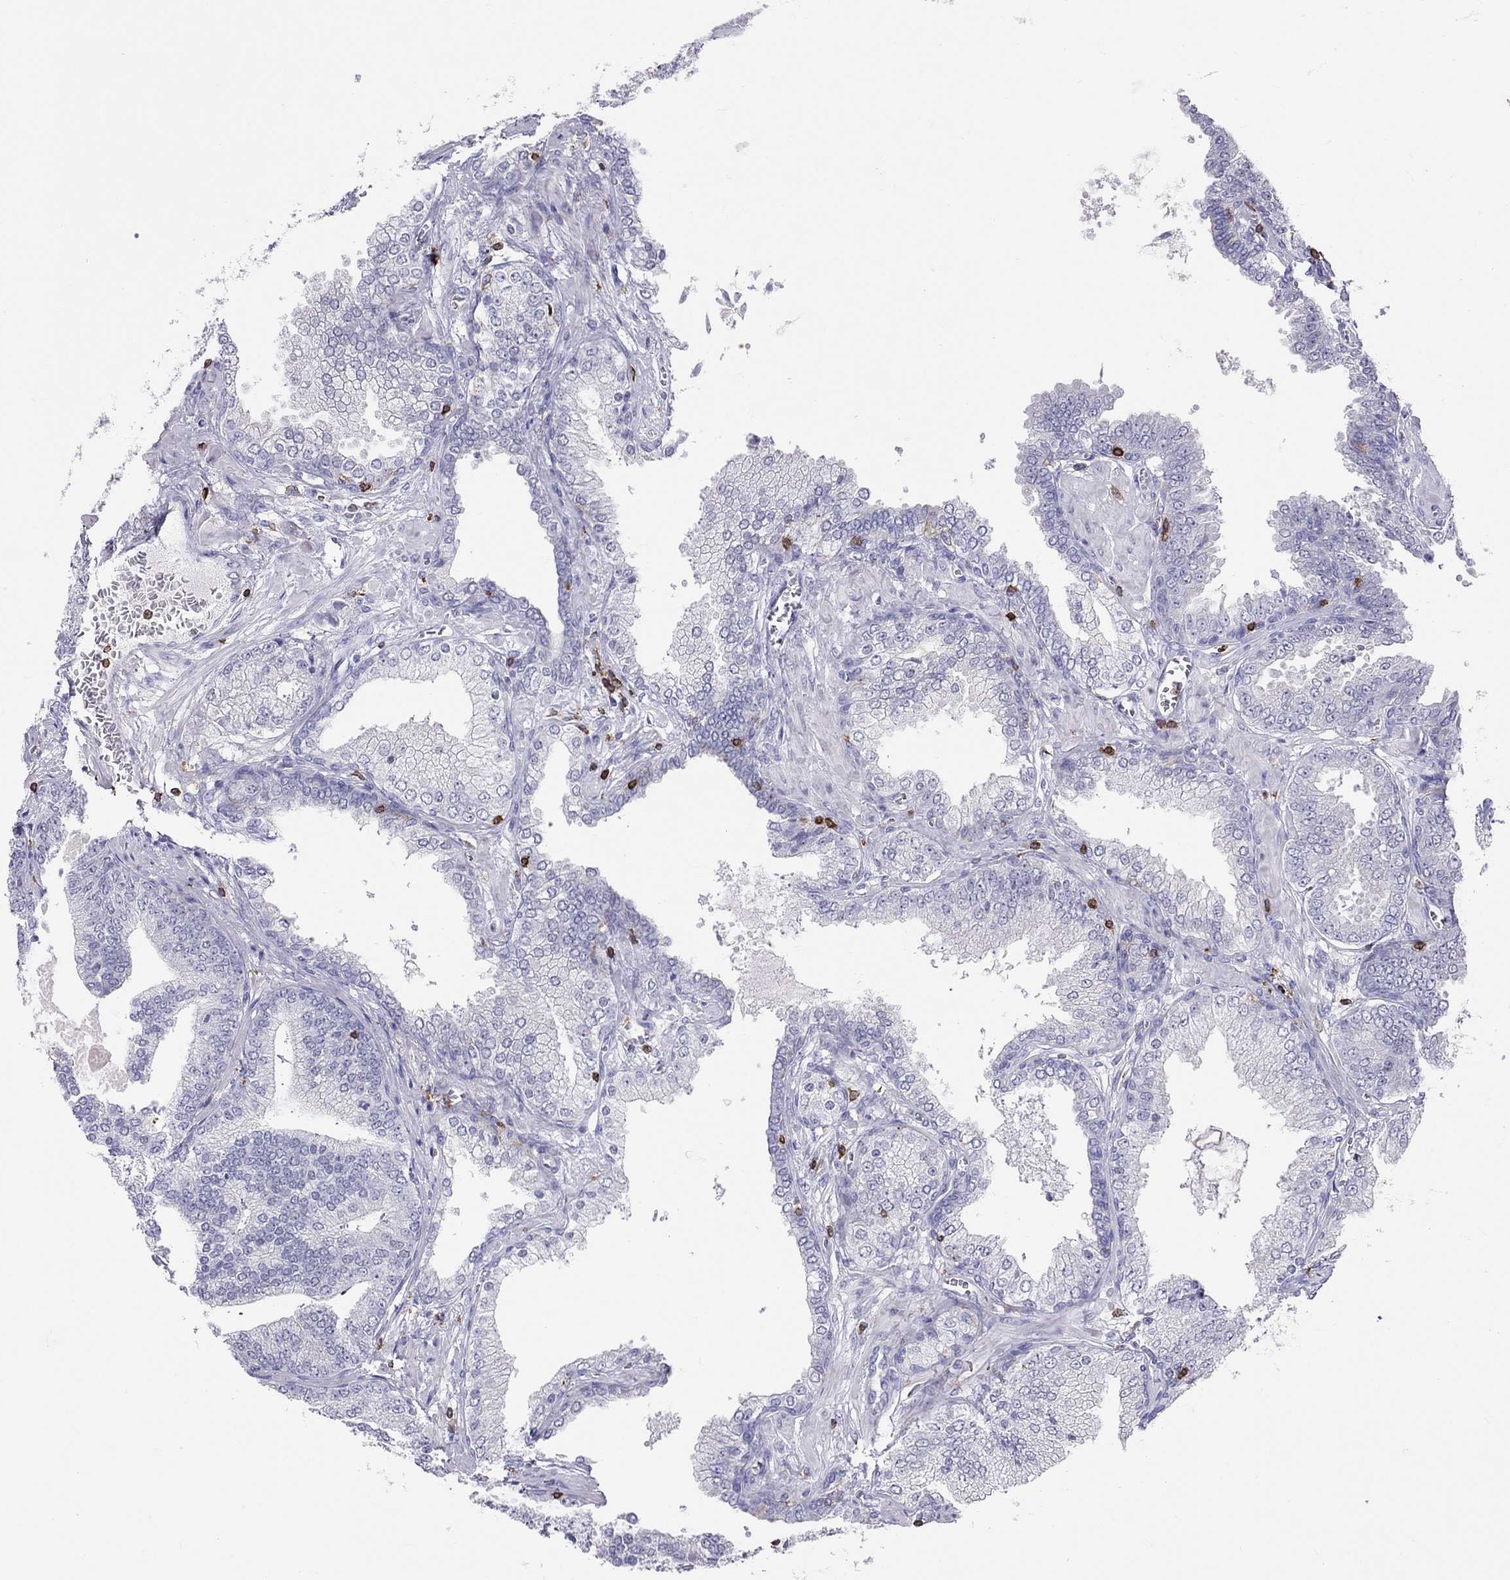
{"staining": {"intensity": "negative", "quantity": "none", "location": "none"}, "tissue": "prostate cancer", "cell_type": "Tumor cells", "image_type": "cancer", "snomed": [{"axis": "morphology", "description": "Adenocarcinoma, NOS"}, {"axis": "topography", "description": "Prostate"}], "caption": "High power microscopy photomicrograph of an immunohistochemistry (IHC) micrograph of adenocarcinoma (prostate), revealing no significant staining in tumor cells.", "gene": "MND1", "patient": {"sex": "male", "age": 64}}